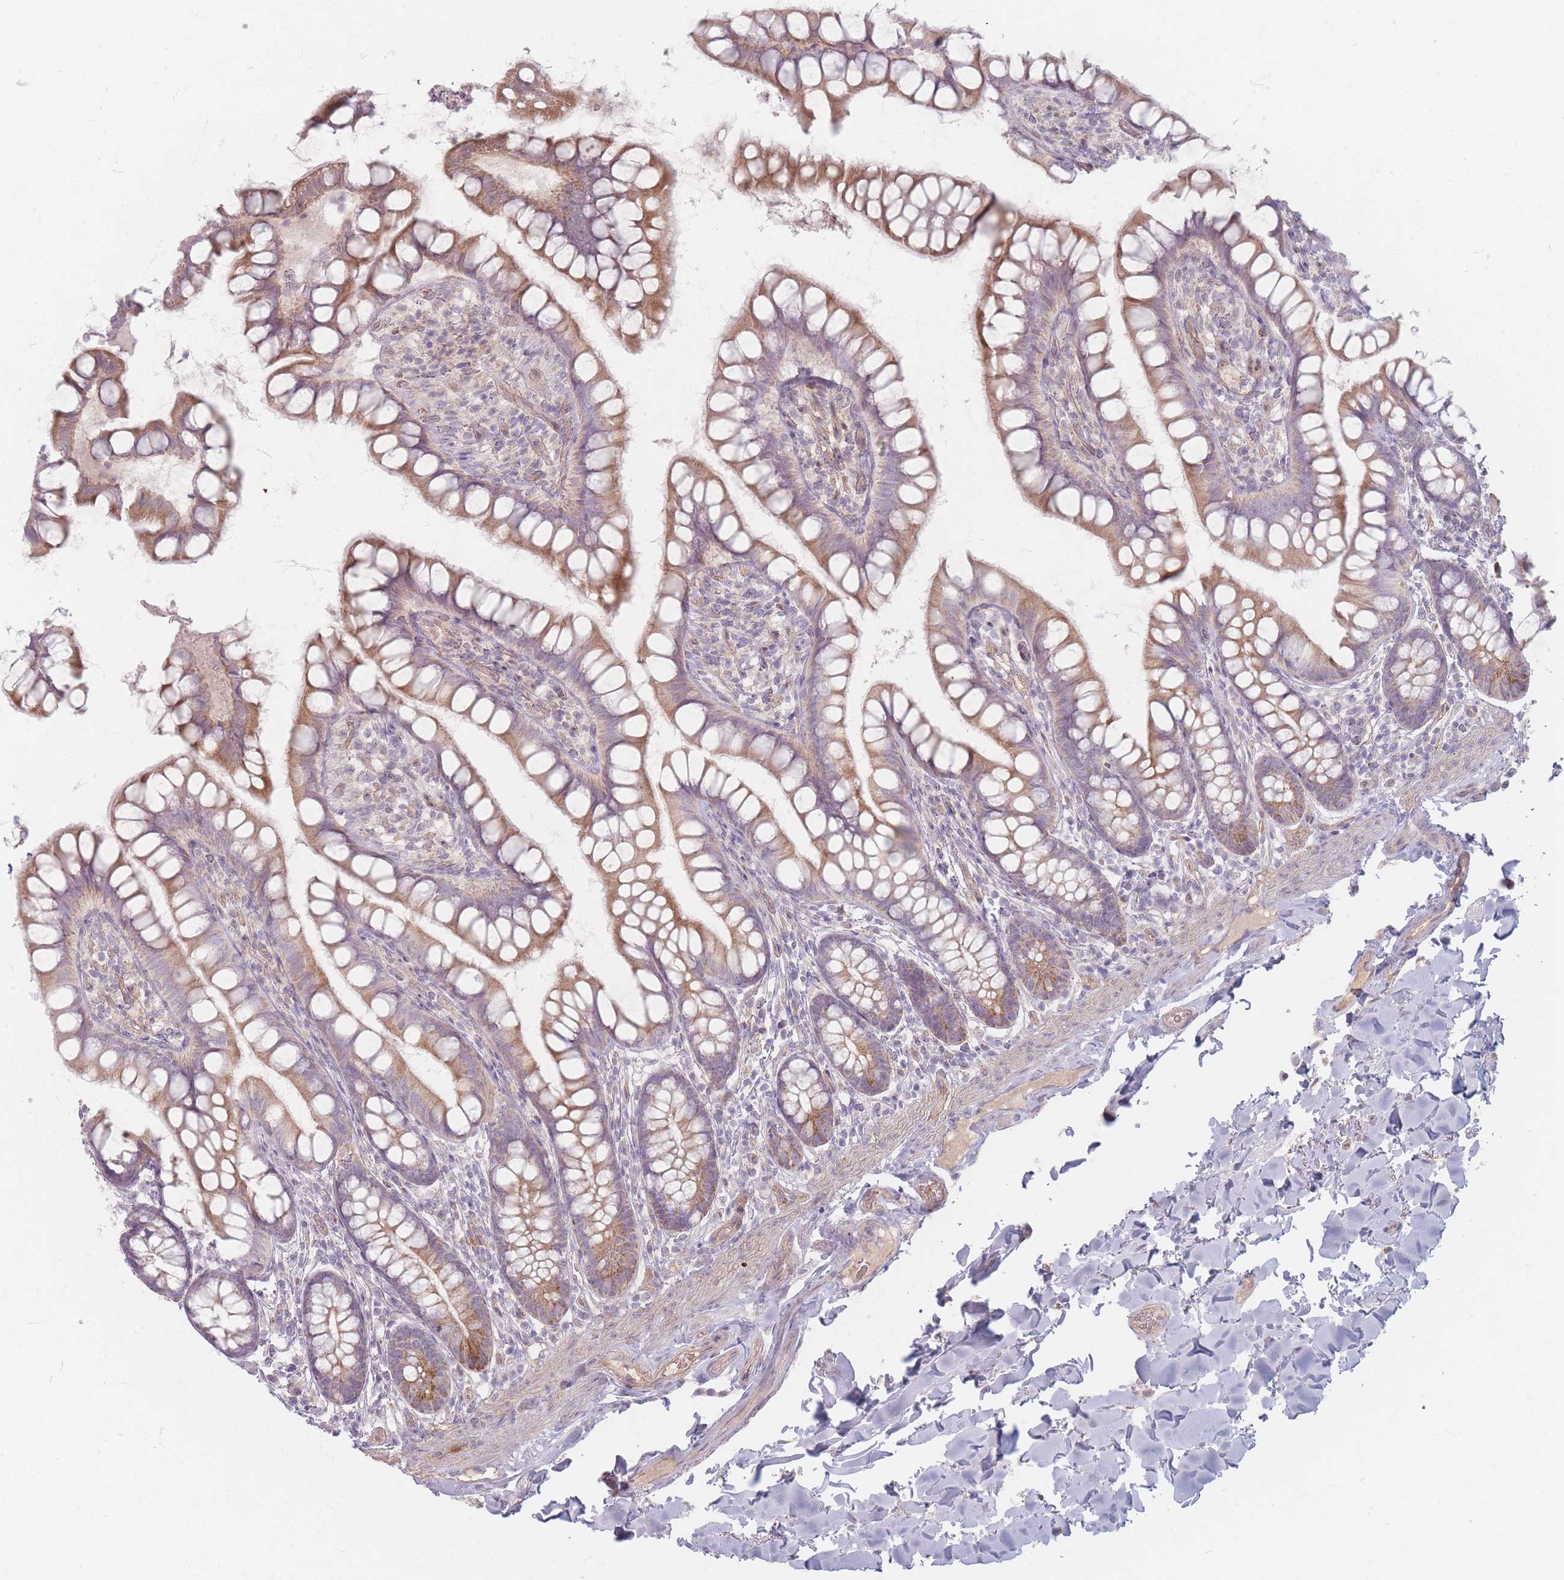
{"staining": {"intensity": "moderate", "quantity": ">75%", "location": "cytoplasmic/membranous"}, "tissue": "small intestine", "cell_type": "Glandular cells", "image_type": "normal", "snomed": [{"axis": "morphology", "description": "Normal tissue, NOS"}, {"axis": "topography", "description": "Small intestine"}], "caption": "Immunohistochemical staining of unremarkable human small intestine displays >75% levels of moderate cytoplasmic/membranous protein staining in about >75% of glandular cells.", "gene": "CHCHD7", "patient": {"sex": "male", "age": 70}}